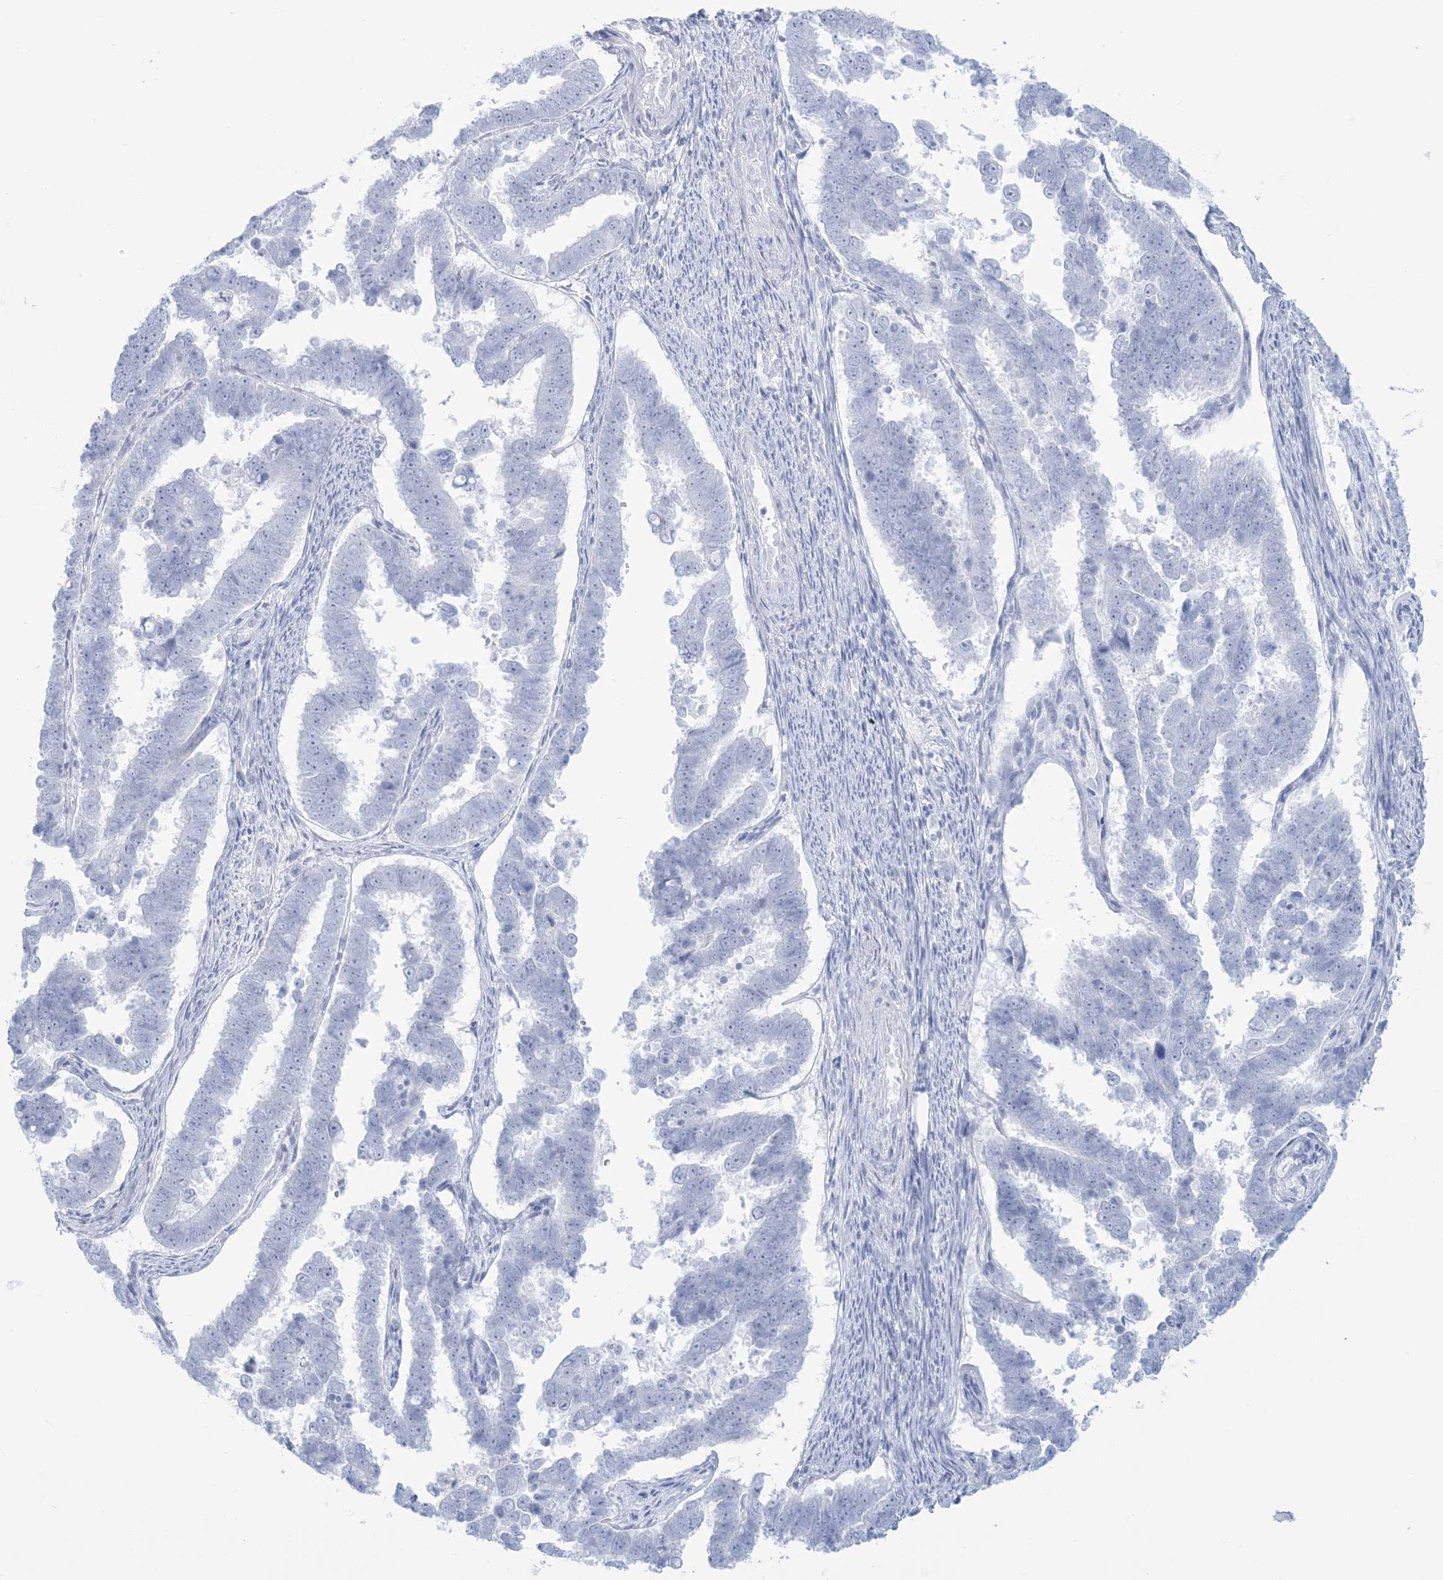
{"staining": {"intensity": "negative", "quantity": "none", "location": "none"}, "tissue": "endometrial cancer", "cell_type": "Tumor cells", "image_type": "cancer", "snomed": [{"axis": "morphology", "description": "Adenocarcinoma, NOS"}, {"axis": "topography", "description": "Endometrium"}], "caption": "A histopathology image of endometrial adenocarcinoma stained for a protein exhibits no brown staining in tumor cells.", "gene": "AGXT", "patient": {"sex": "female", "age": 75}}